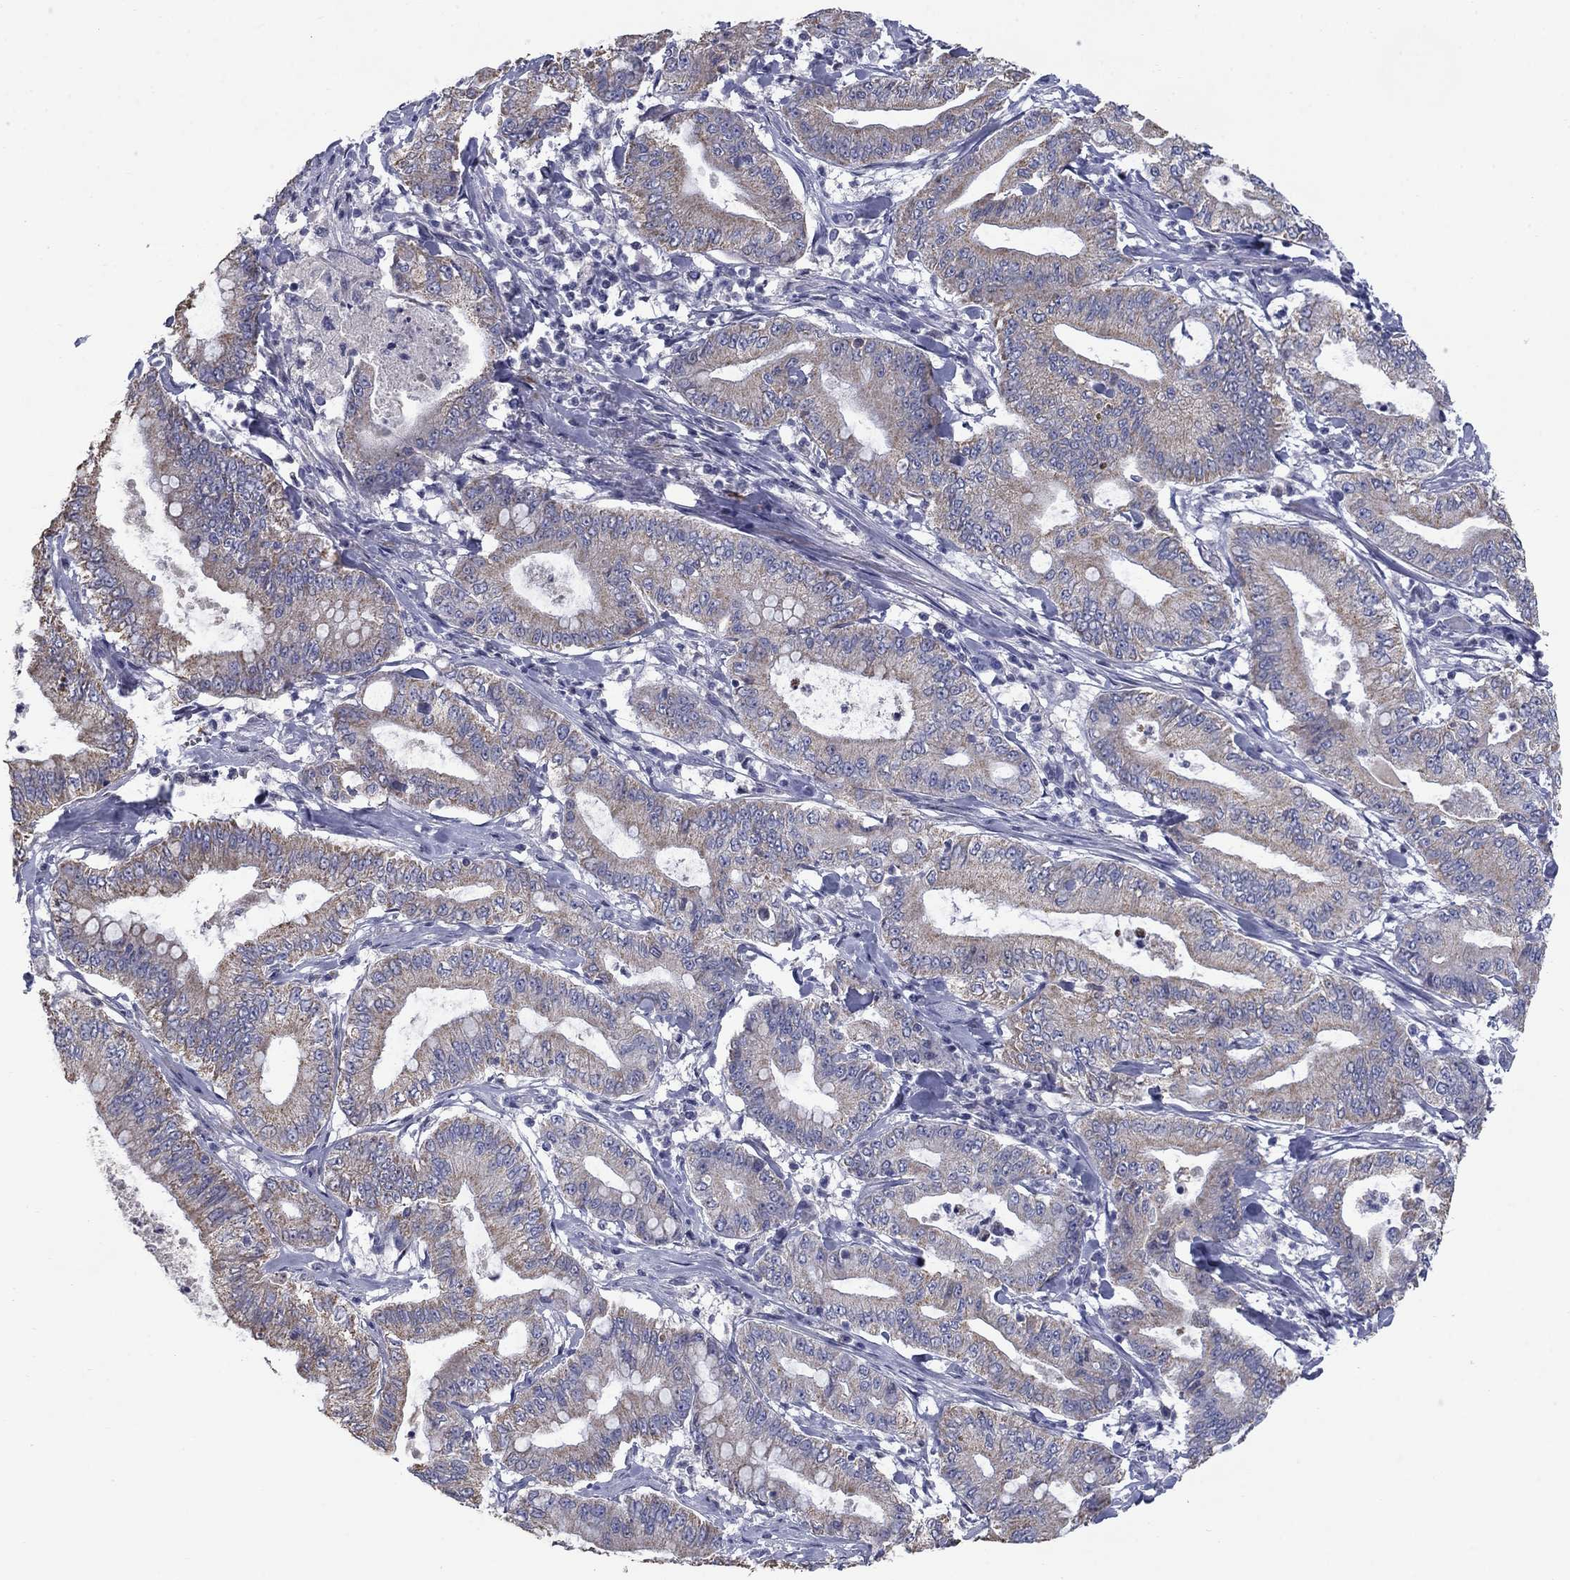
{"staining": {"intensity": "moderate", "quantity": "<25%", "location": "cytoplasmic/membranous"}, "tissue": "pancreatic cancer", "cell_type": "Tumor cells", "image_type": "cancer", "snomed": [{"axis": "morphology", "description": "Adenocarcinoma, NOS"}, {"axis": "topography", "description": "Pancreas"}], "caption": "Immunohistochemical staining of human adenocarcinoma (pancreatic) exhibits low levels of moderate cytoplasmic/membranous positivity in approximately <25% of tumor cells.", "gene": "FRK", "patient": {"sex": "male", "age": 71}}